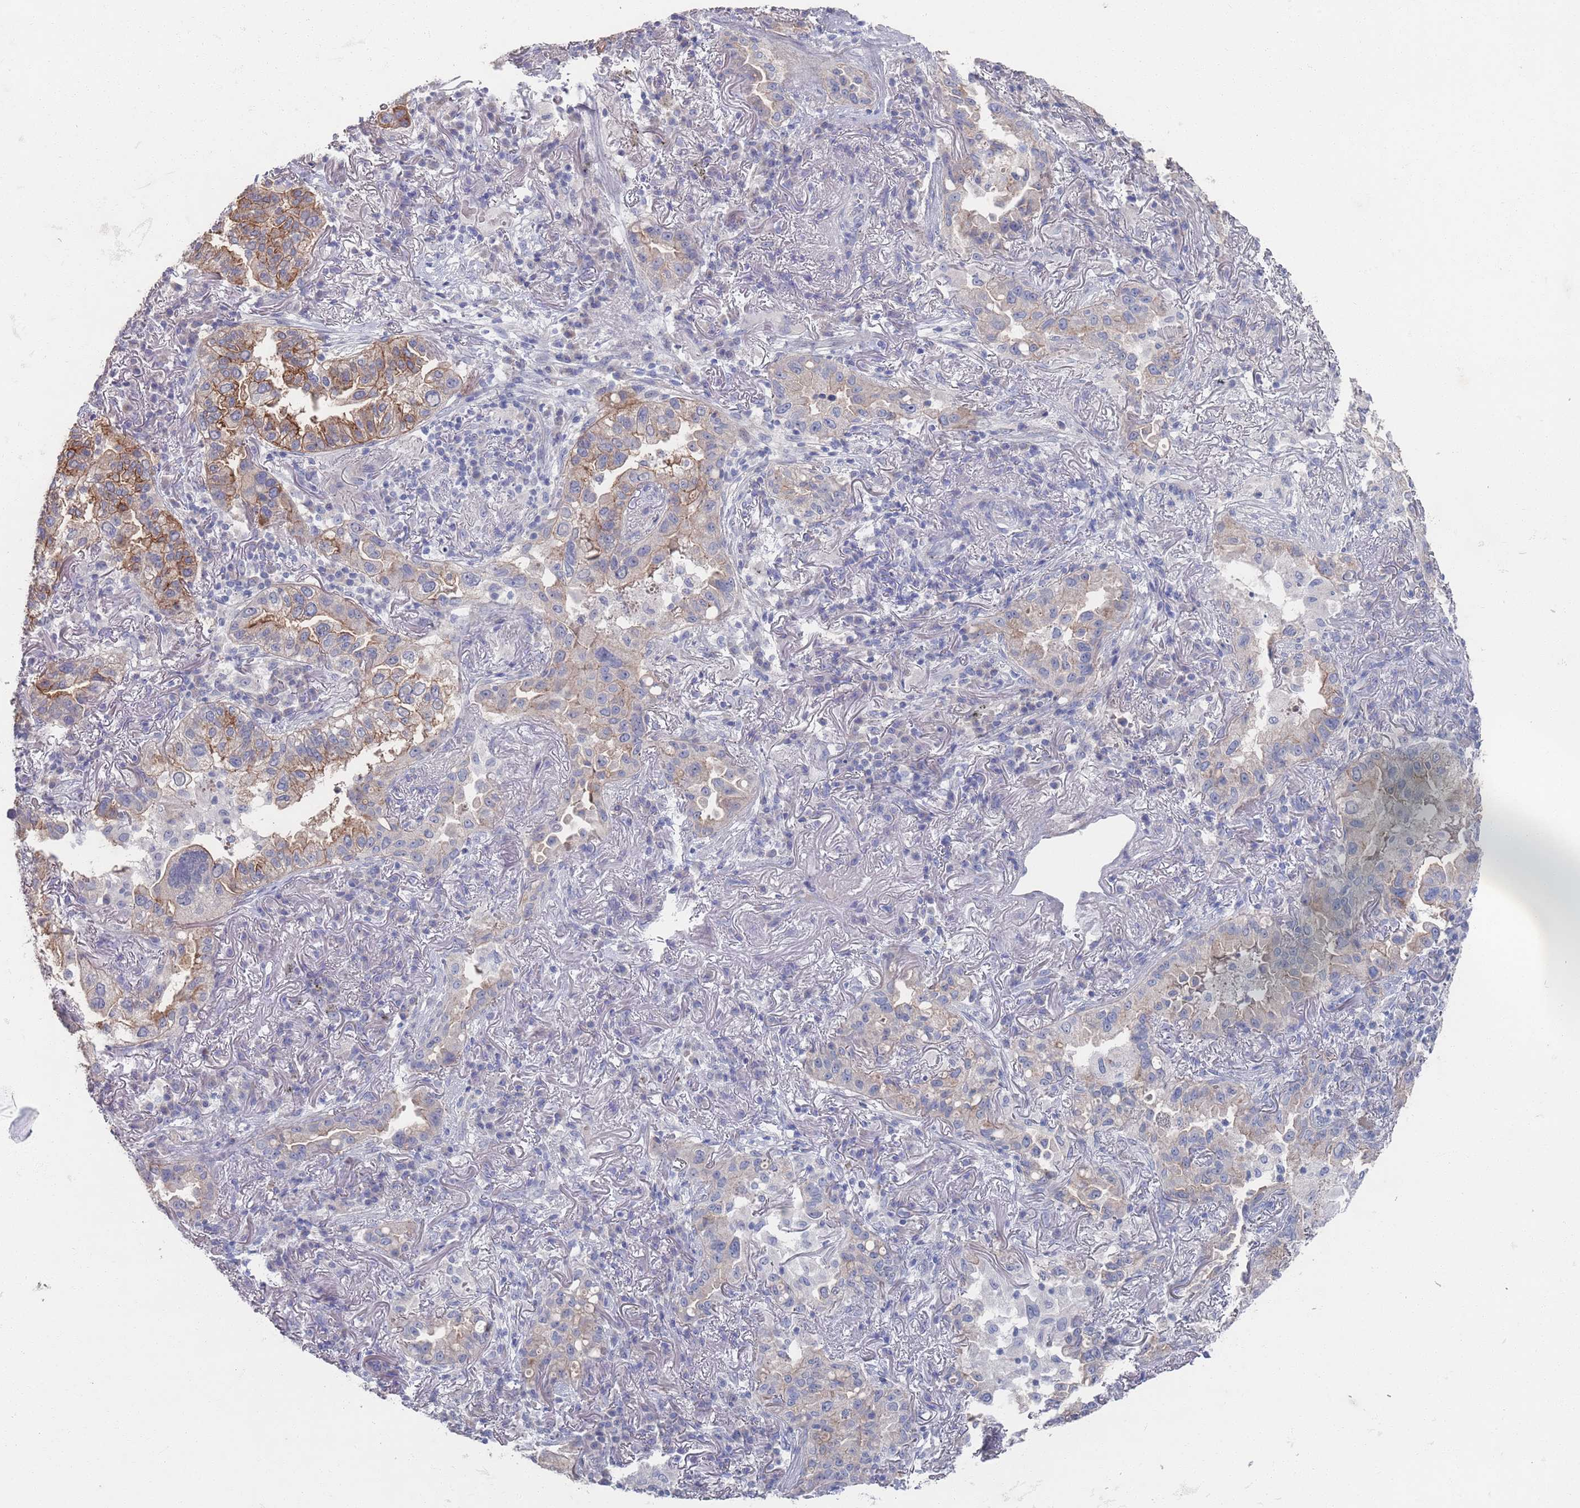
{"staining": {"intensity": "moderate", "quantity": "25%-75%", "location": "cytoplasmic/membranous"}, "tissue": "lung cancer", "cell_type": "Tumor cells", "image_type": "cancer", "snomed": [{"axis": "morphology", "description": "Adenocarcinoma, NOS"}, {"axis": "topography", "description": "Lung"}], "caption": "Immunohistochemistry (IHC) image of neoplastic tissue: lung cancer (adenocarcinoma) stained using IHC reveals medium levels of moderate protein expression localized specifically in the cytoplasmic/membranous of tumor cells, appearing as a cytoplasmic/membranous brown color.", "gene": "PROM2", "patient": {"sex": "female", "age": 69}}